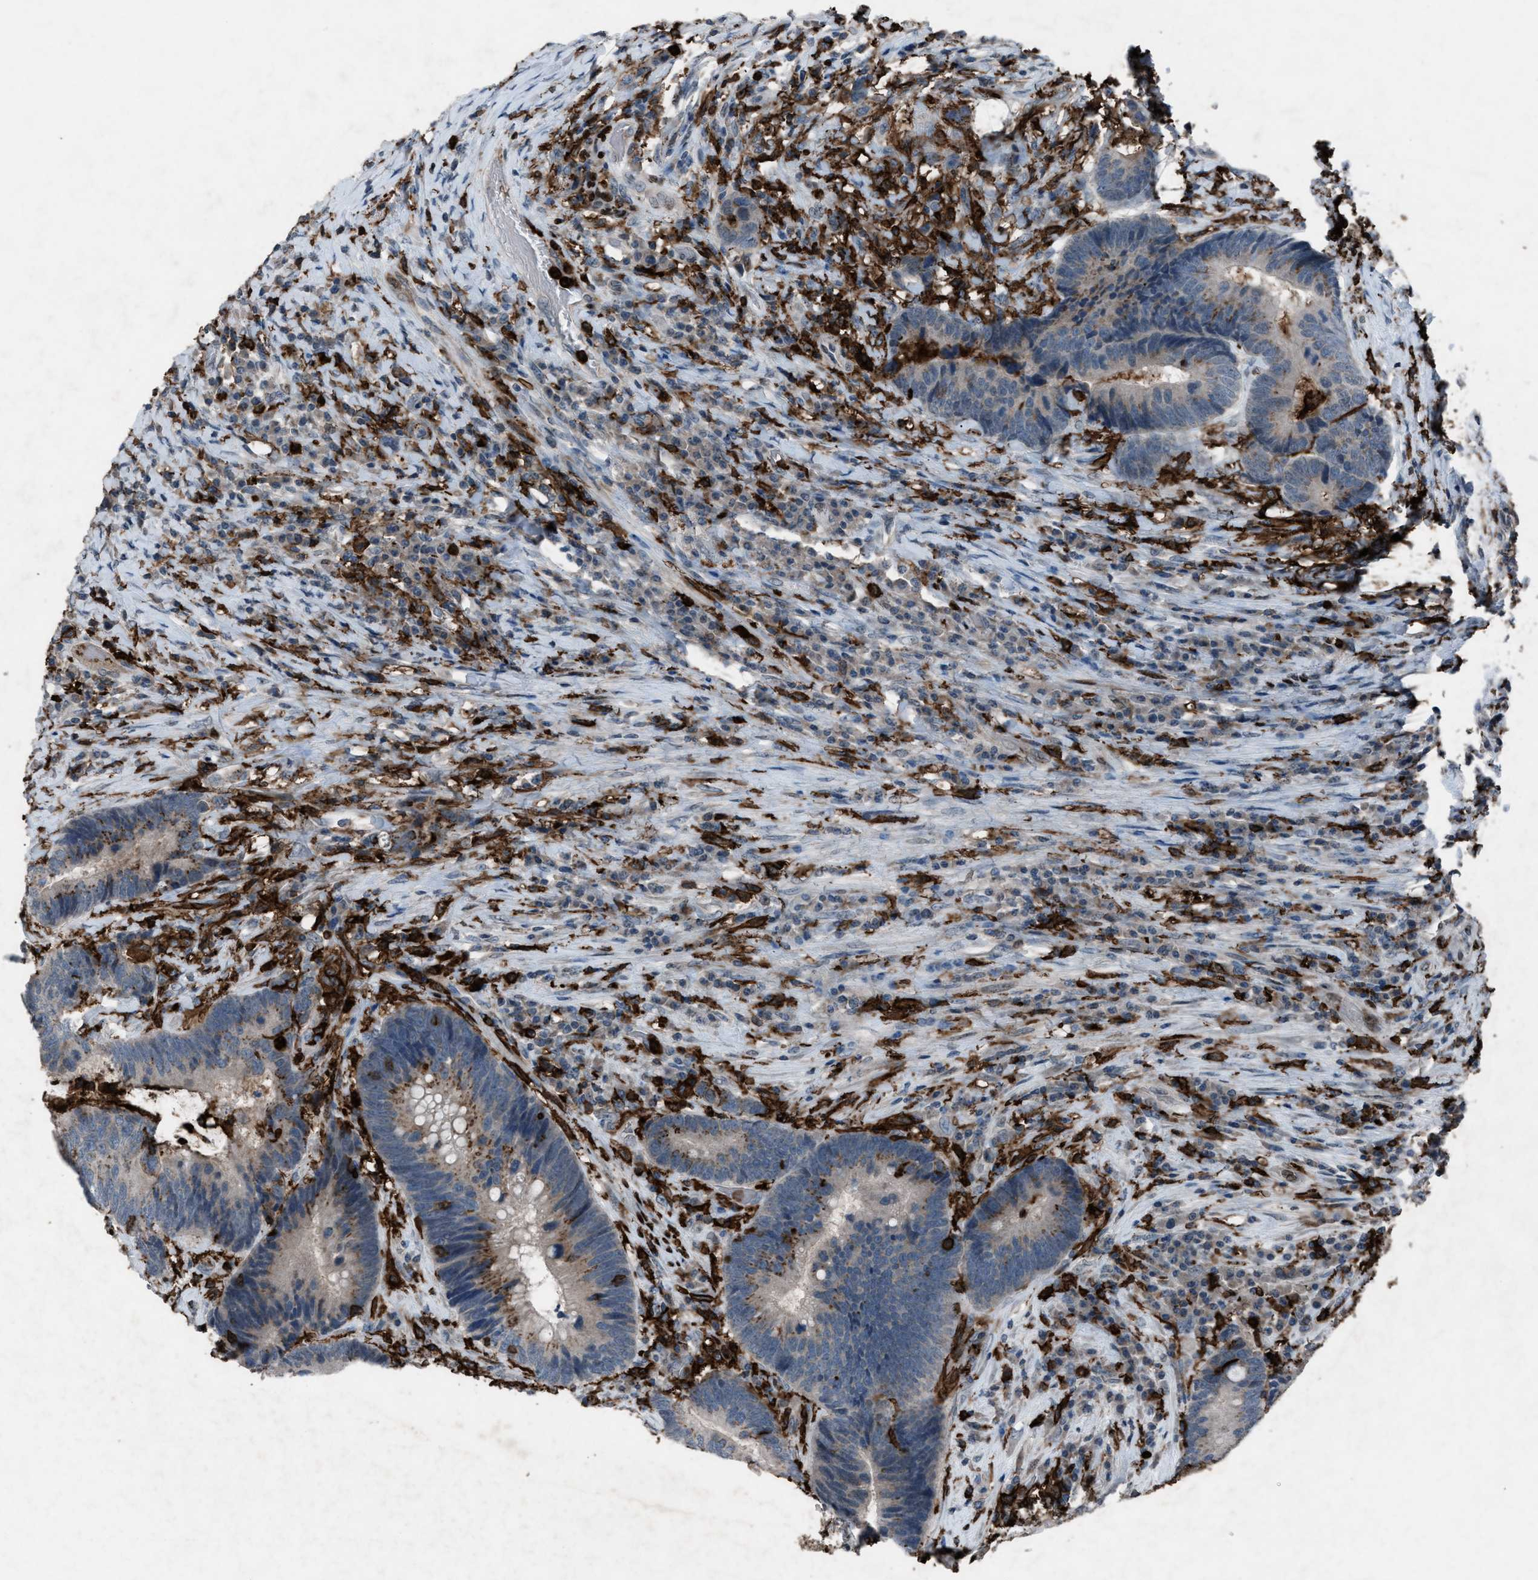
{"staining": {"intensity": "moderate", "quantity": "25%-75%", "location": "cytoplasmic/membranous"}, "tissue": "colorectal cancer", "cell_type": "Tumor cells", "image_type": "cancer", "snomed": [{"axis": "morphology", "description": "Adenocarcinoma, NOS"}, {"axis": "topography", "description": "Rectum"}, {"axis": "topography", "description": "Anal"}], "caption": "Moderate cytoplasmic/membranous staining is appreciated in approximately 25%-75% of tumor cells in colorectal cancer.", "gene": "FCER1G", "patient": {"sex": "female", "age": 89}}